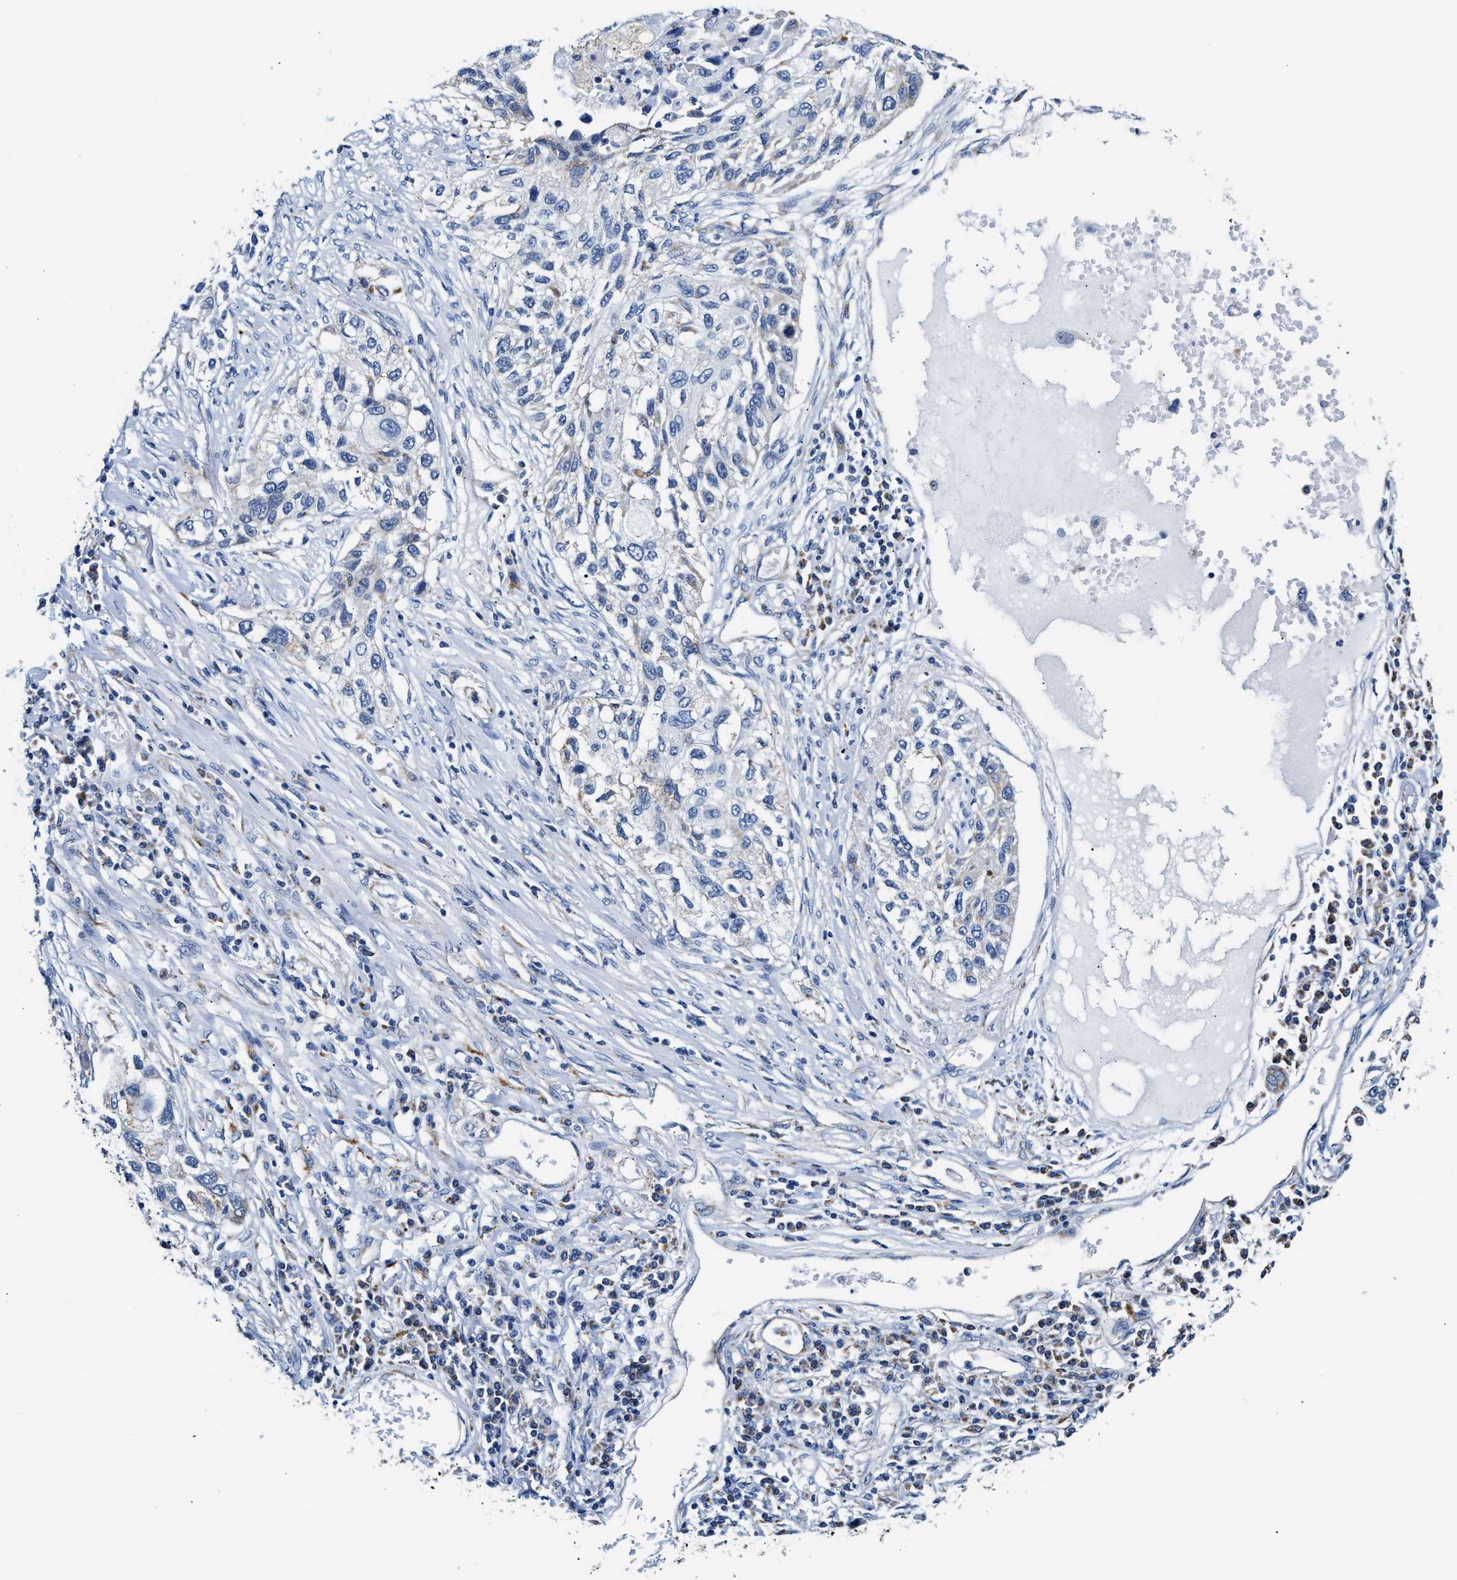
{"staining": {"intensity": "weak", "quantity": "<25%", "location": "cytoplasmic/membranous"}, "tissue": "lung cancer", "cell_type": "Tumor cells", "image_type": "cancer", "snomed": [{"axis": "morphology", "description": "Squamous cell carcinoma, NOS"}, {"axis": "topography", "description": "Lung"}], "caption": "This is a micrograph of immunohistochemistry (IHC) staining of lung cancer (squamous cell carcinoma), which shows no staining in tumor cells. (DAB IHC visualized using brightfield microscopy, high magnification).", "gene": "ACADVL", "patient": {"sex": "male", "age": 71}}